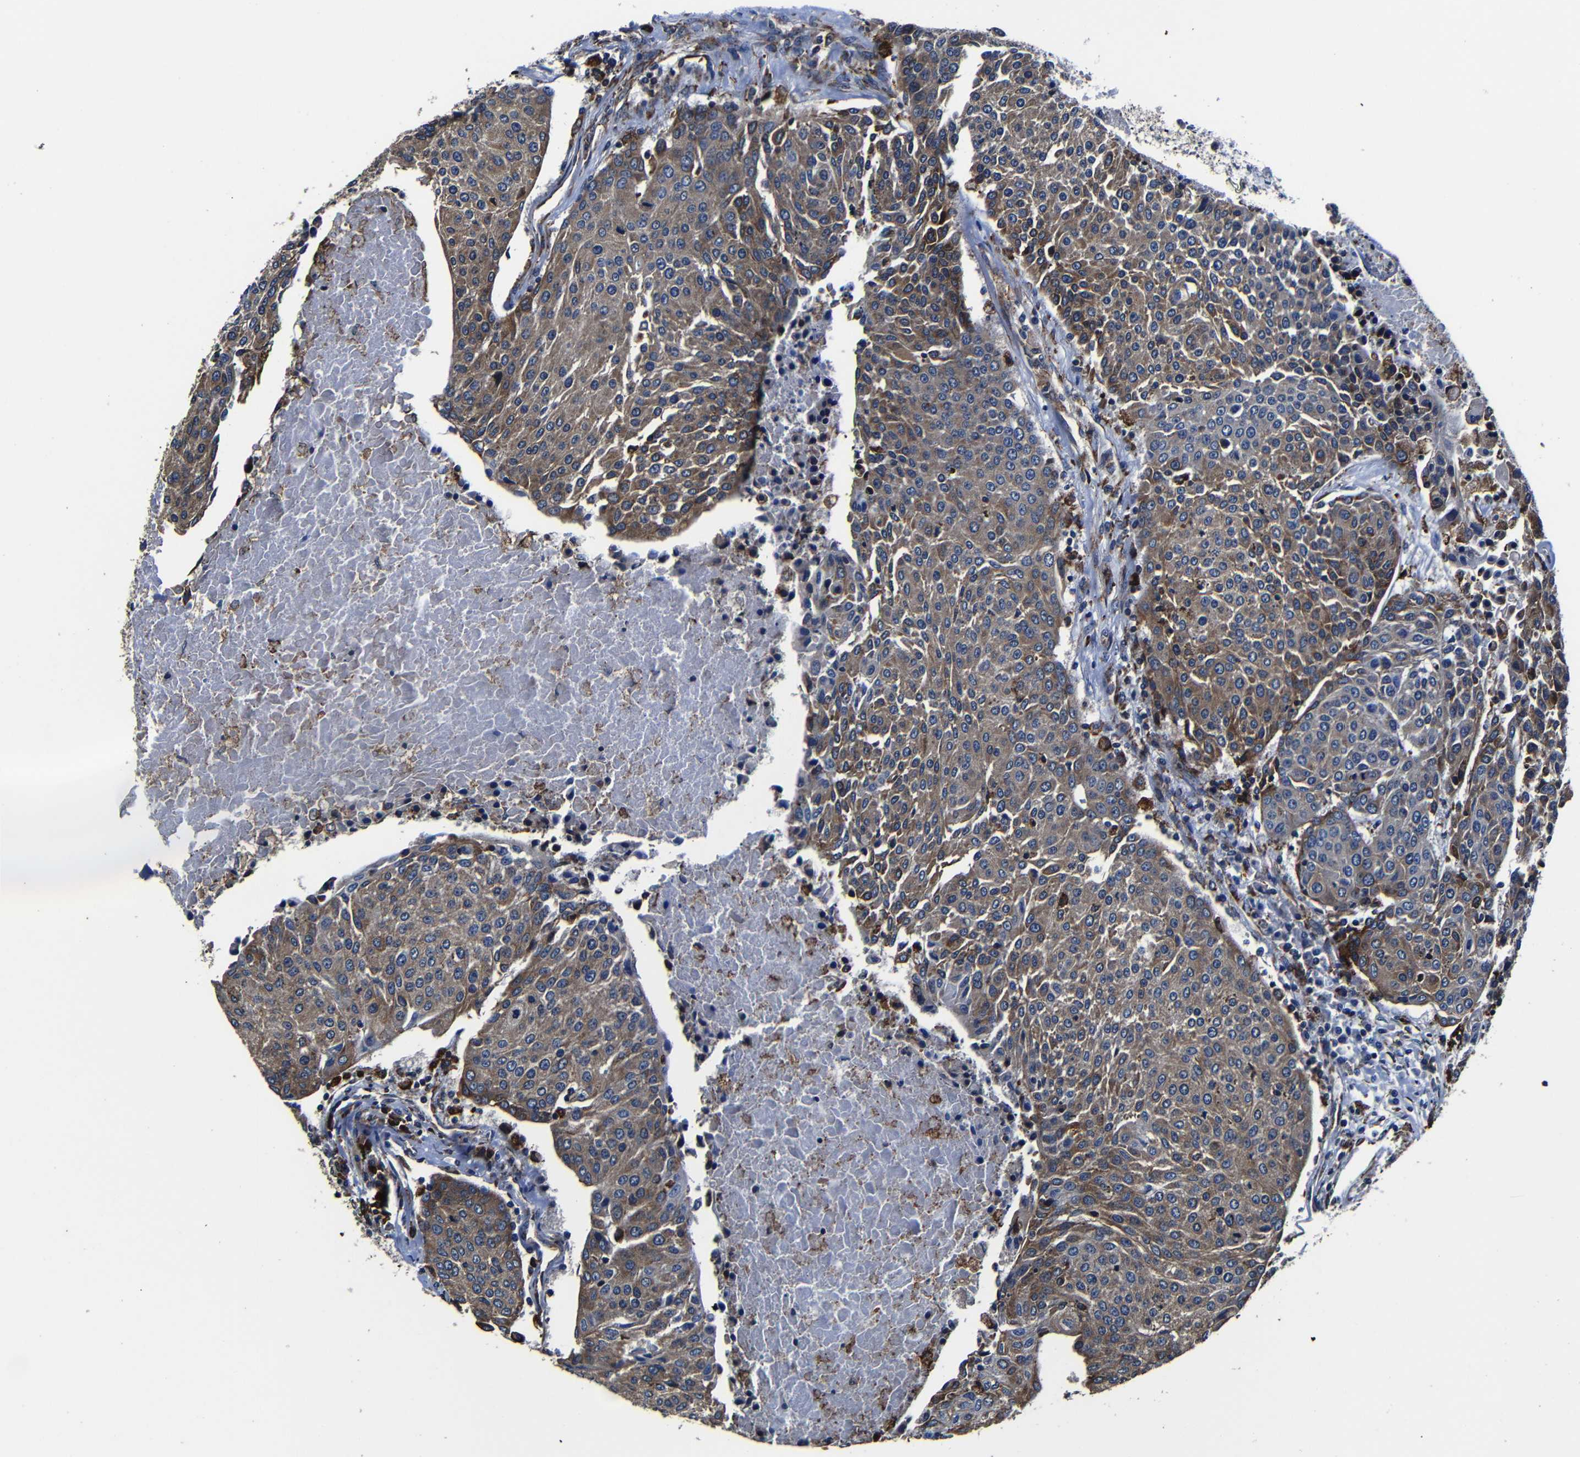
{"staining": {"intensity": "moderate", "quantity": ">75%", "location": "cytoplasmic/membranous"}, "tissue": "urothelial cancer", "cell_type": "Tumor cells", "image_type": "cancer", "snomed": [{"axis": "morphology", "description": "Urothelial carcinoma, High grade"}, {"axis": "topography", "description": "Urinary bladder"}], "caption": "Immunohistochemical staining of human high-grade urothelial carcinoma displays medium levels of moderate cytoplasmic/membranous protein expression in approximately >75% of tumor cells.", "gene": "SCN9A", "patient": {"sex": "female", "age": 85}}